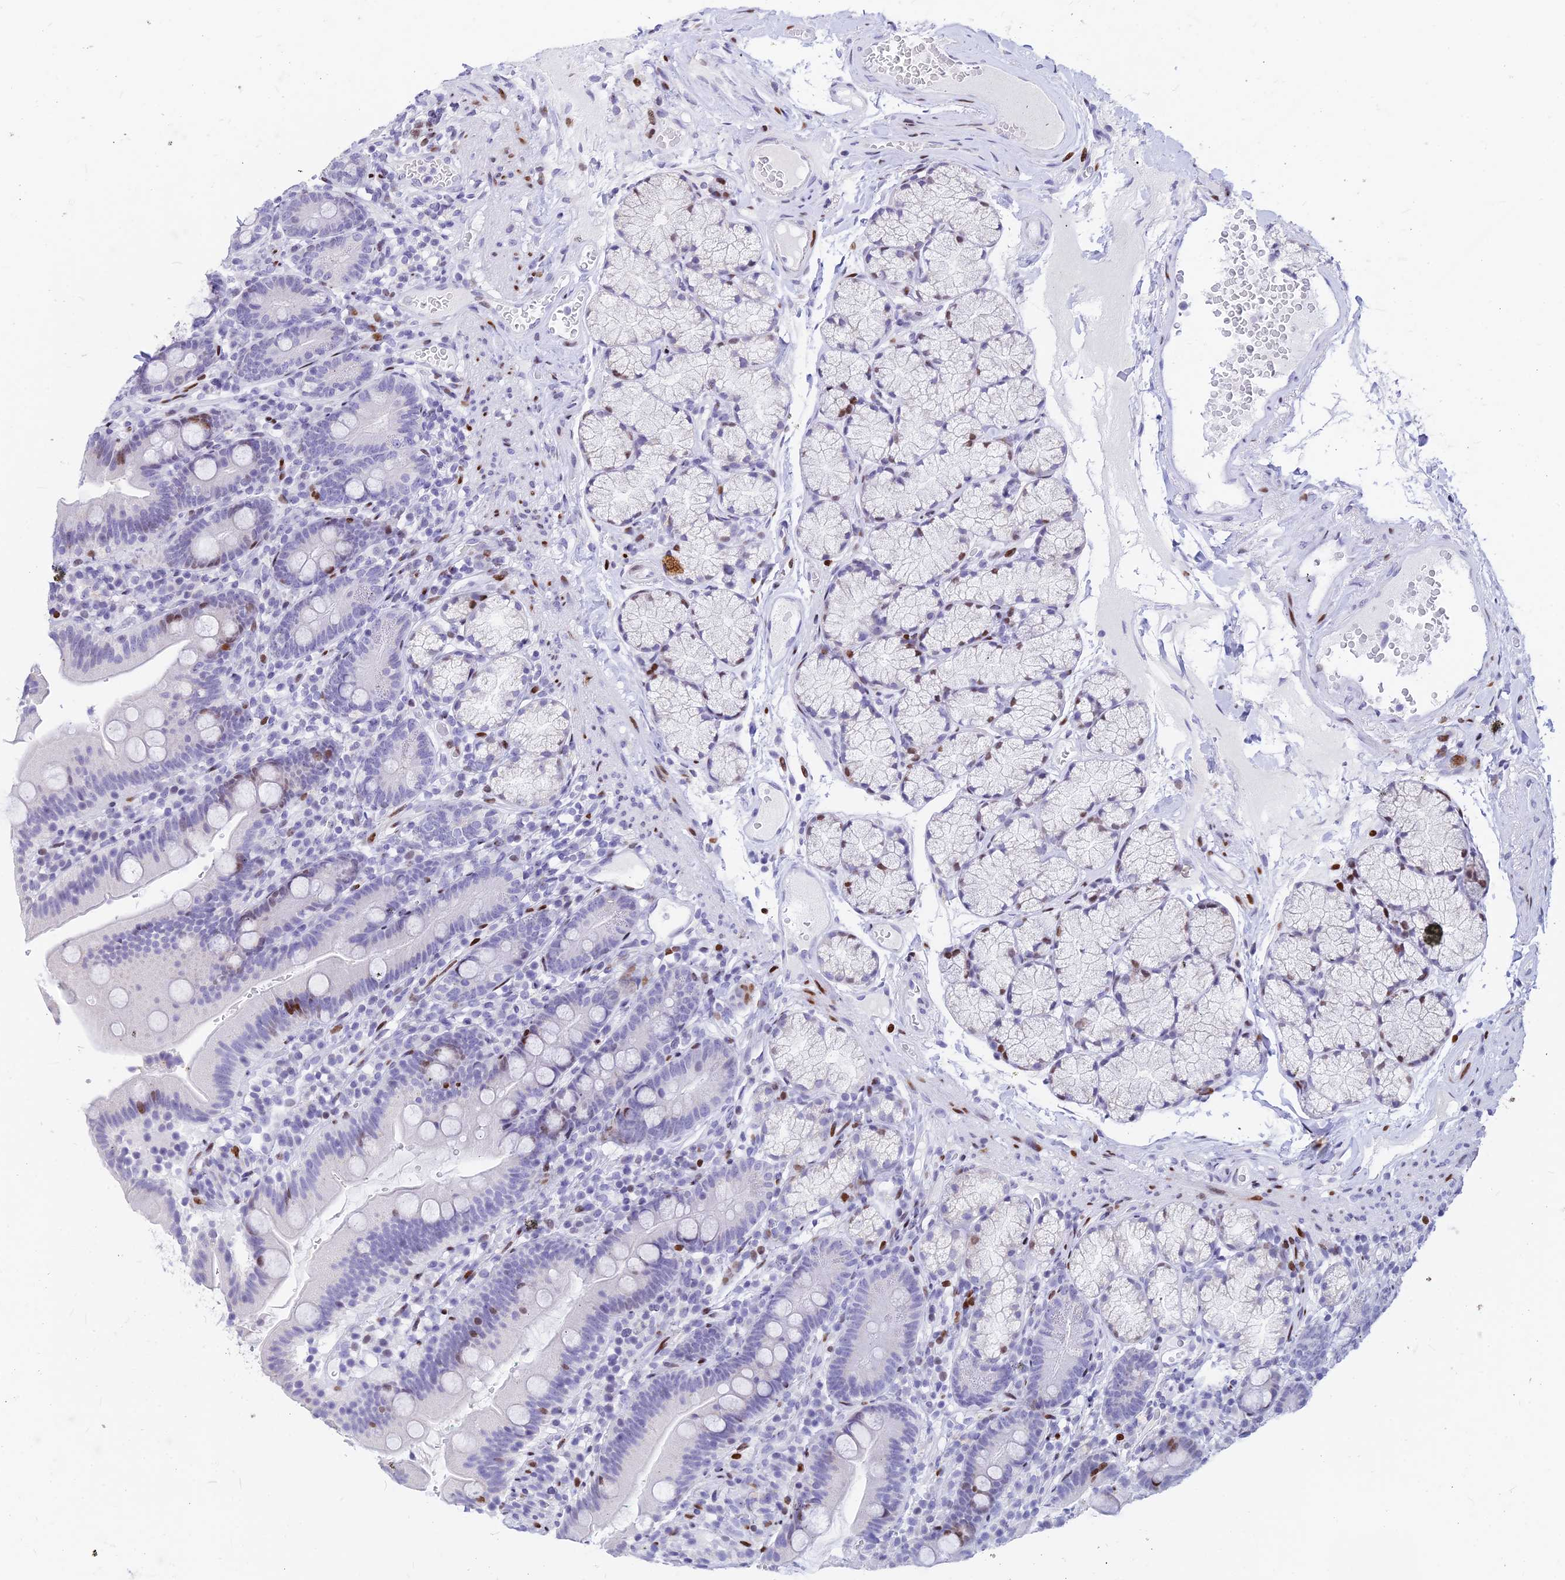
{"staining": {"intensity": "moderate", "quantity": "<25%", "location": "nuclear"}, "tissue": "duodenum", "cell_type": "Glandular cells", "image_type": "normal", "snomed": [{"axis": "morphology", "description": "Normal tissue, NOS"}, {"axis": "topography", "description": "Duodenum"}], "caption": "About <25% of glandular cells in benign human duodenum demonstrate moderate nuclear protein expression as visualized by brown immunohistochemical staining.", "gene": "PRPS1", "patient": {"sex": "female", "age": 67}}